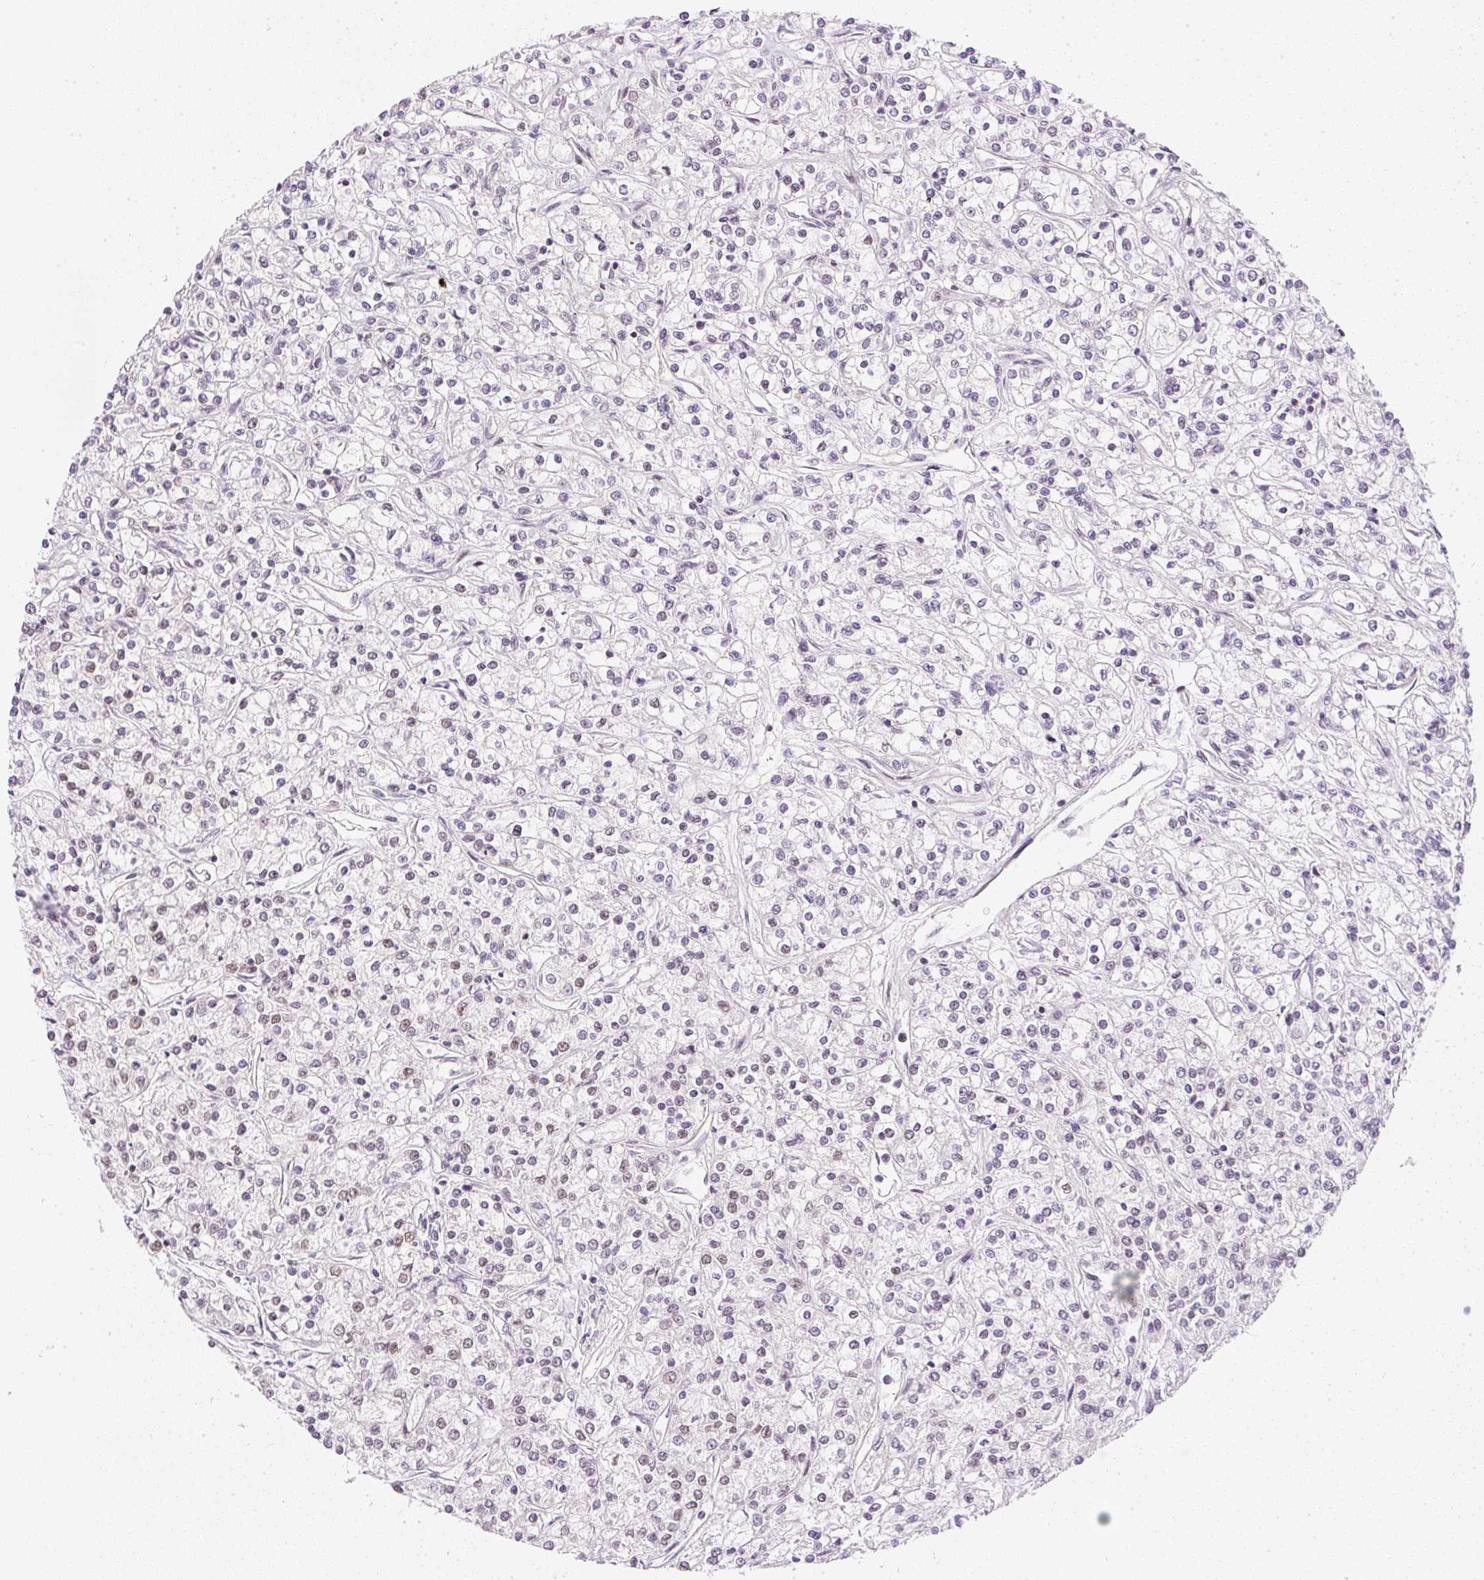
{"staining": {"intensity": "weak", "quantity": "<25%", "location": "nuclear"}, "tissue": "renal cancer", "cell_type": "Tumor cells", "image_type": "cancer", "snomed": [{"axis": "morphology", "description": "Adenocarcinoma, NOS"}, {"axis": "topography", "description": "Kidney"}], "caption": "A high-resolution image shows IHC staining of renal cancer, which exhibits no significant staining in tumor cells.", "gene": "DPPA4", "patient": {"sex": "female", "age": 59}}